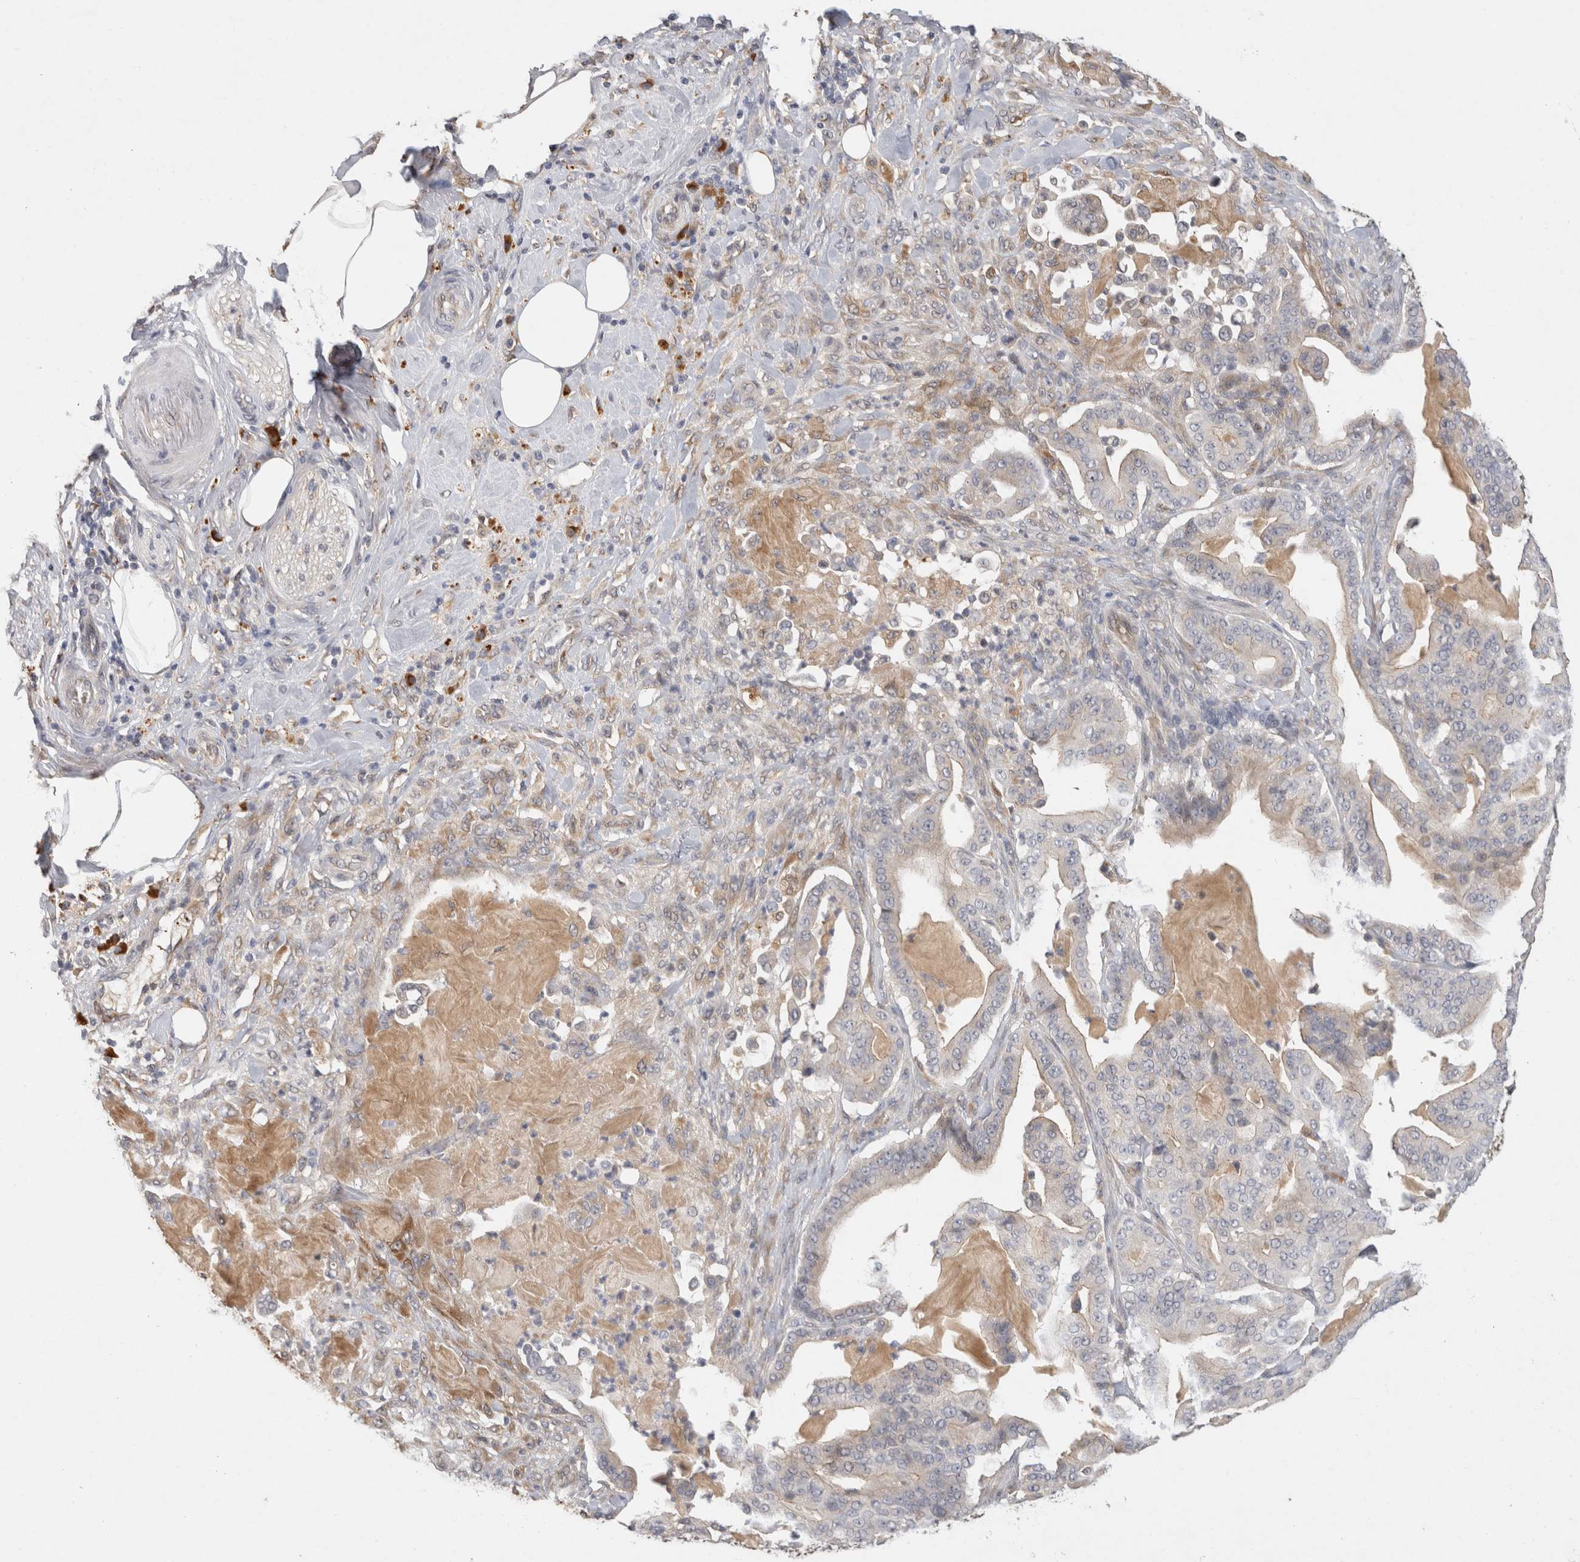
{"staining": {"intensity": "weak", "quantity": "<25%", "location": "cytoplasmic/membranous"}, "tissue": "pancreatic cancer", "cell_type": "Tumor cells", "image_type": "cancer", "snomed": [{"axis": "morphology", "description": "Adenocarcinoma, NOS"}, {"axis": "topography", "description": "Pancreas"}], "caption": "Immunohistochemical staining of pancreatic cancer (adenocarcinoma) demonstrates no significant positivity in tumor cells.", "gene": "APOL2", "patient": {"sex": "male", "age": 63}}